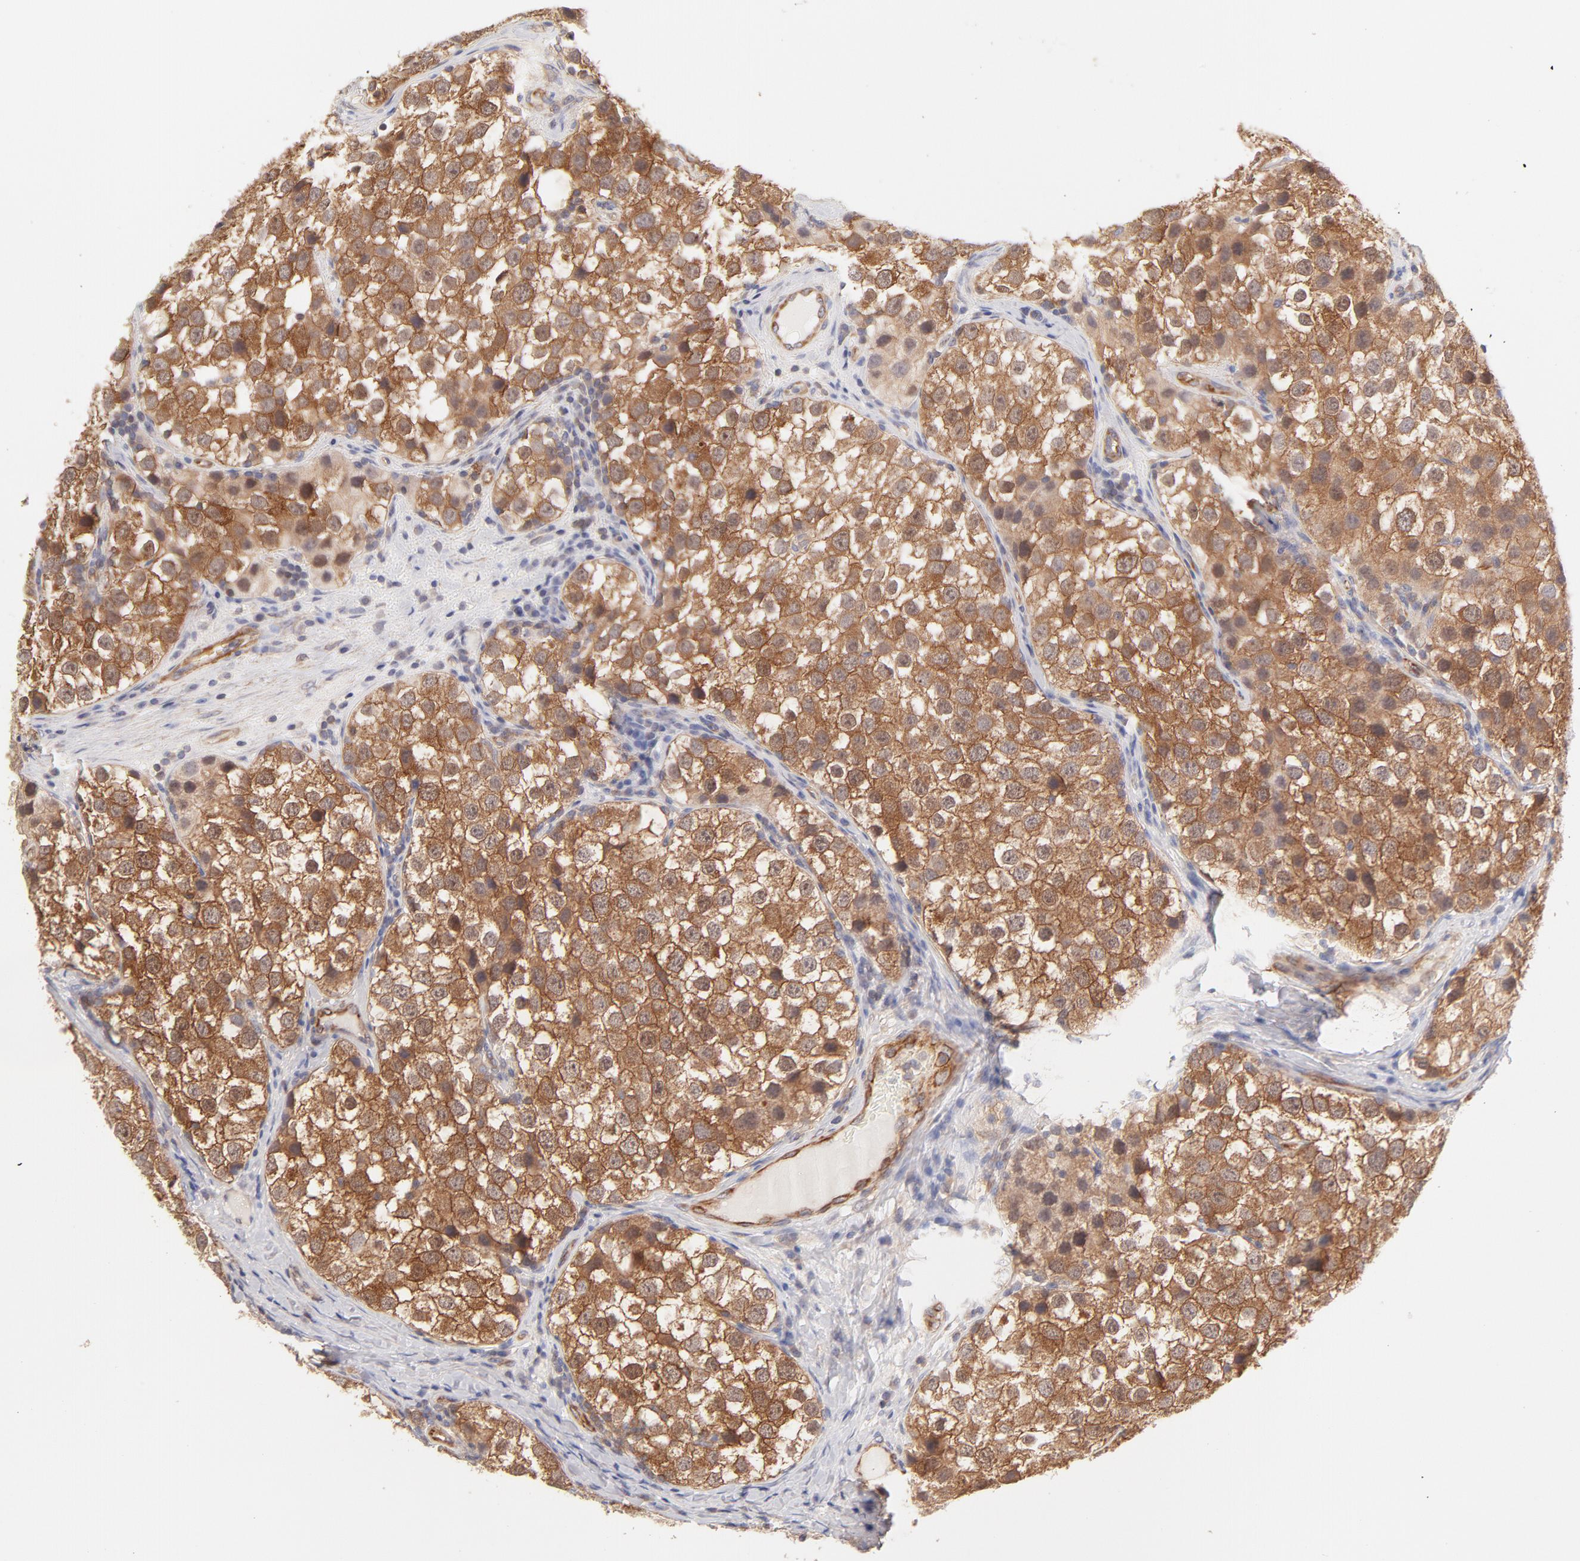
{"staining": {"intensity": "strong", "quantity": ">75%", "location": "cytoplasmic/membranous,nuclear"}, "tissue": "testis cancer", "cell_type": "Tumor cells", "image_type": "cancer", "snomed": [{"axis": "morphology", "description": "Seminoma, NOS"}, {"axis": "topography", "description": "Testis"}], "caption": "Testis cancer stained with a protein marker demonstrates strong staining in tumor cells.", "gene": "LDLRAP1", "patient": {"sex": "male", "age": 39}}